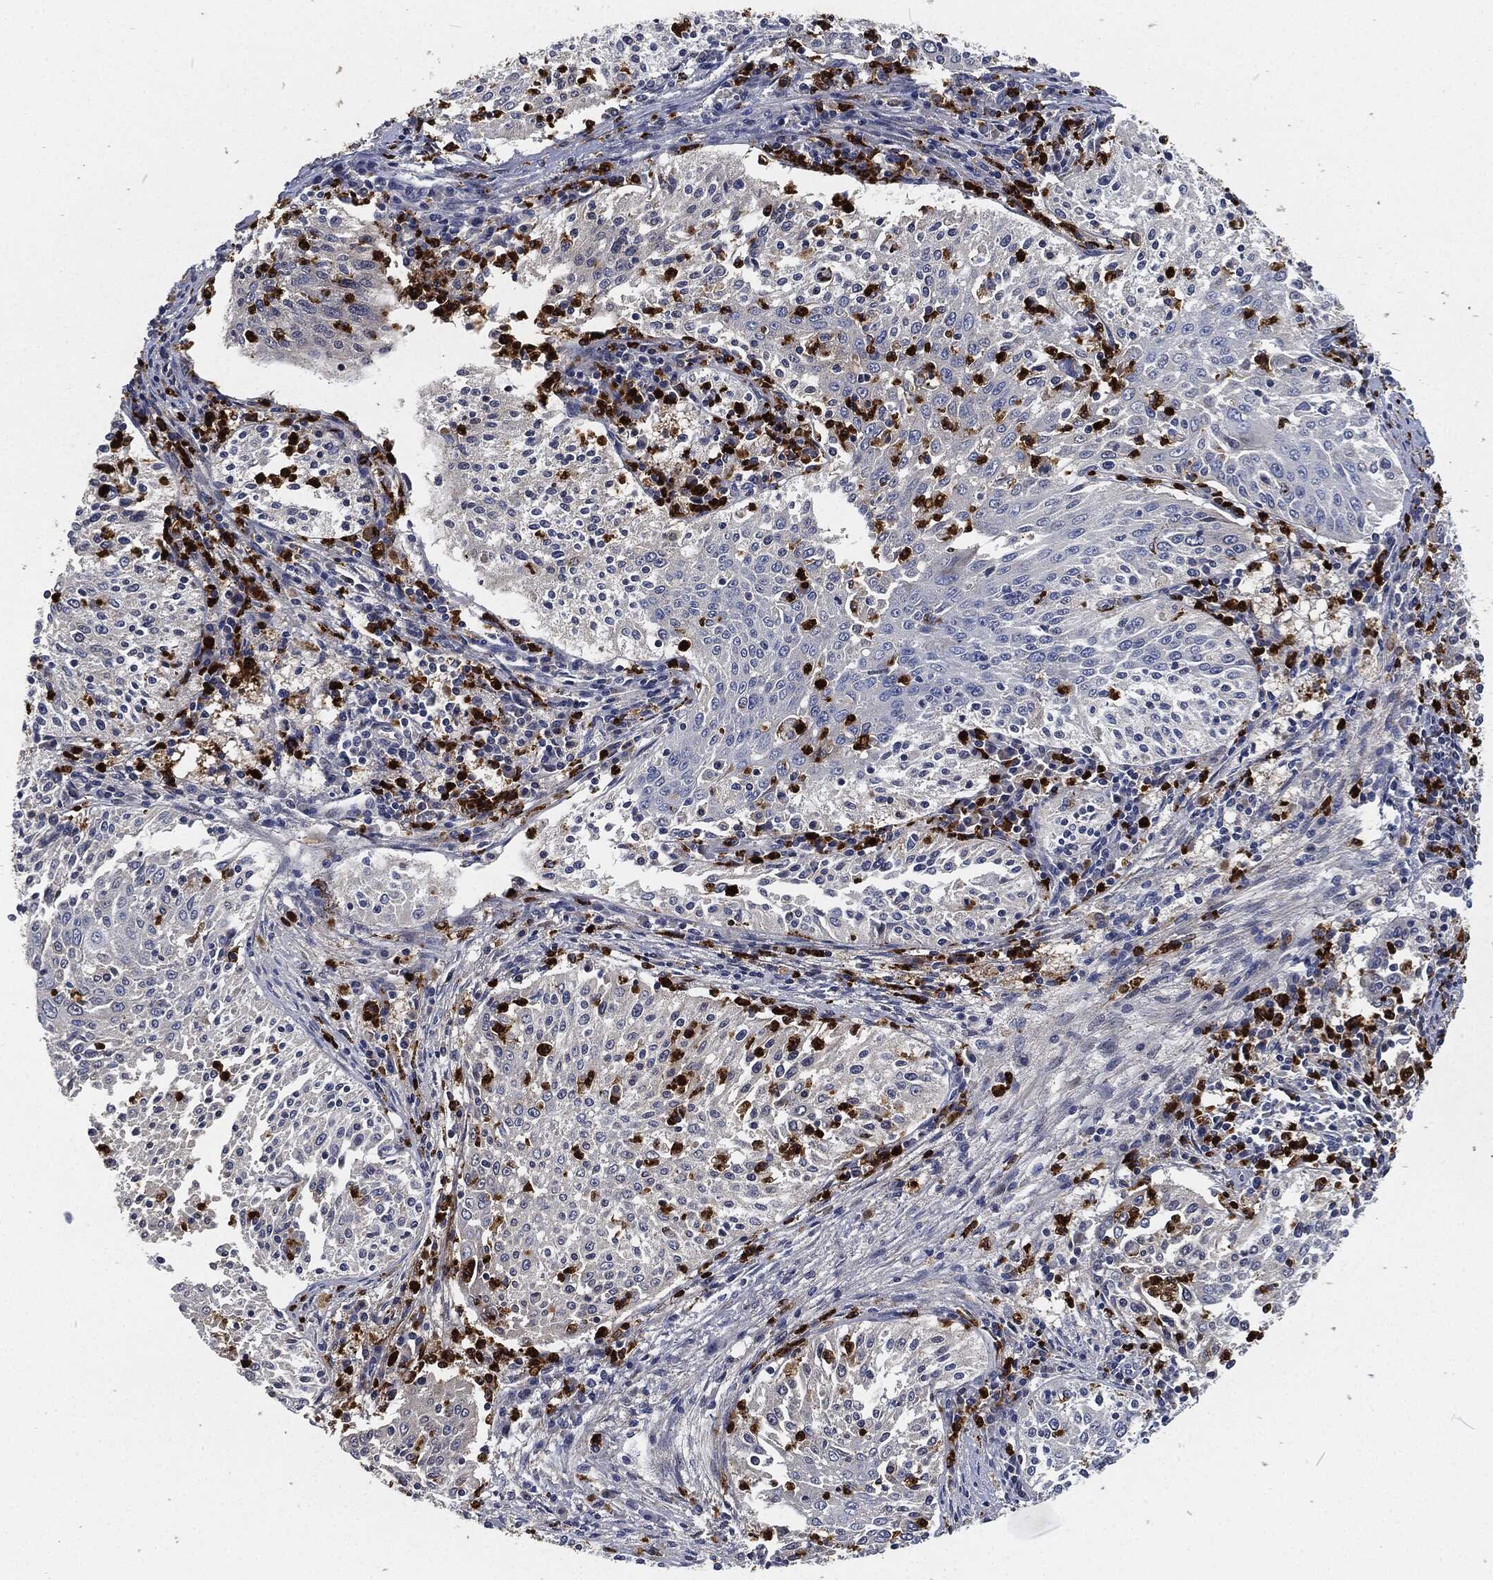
{"staining": {"intensity": "negative", "quantity": "none", "location": "none"}, "tissue": "cervical cancer", "cell_type": "Tumor cells", "image_type": "cancer", "snomed": [{"axis": "morphology", "description": "Squamous cell carcinoma, NOS"}, {"axis": "topography", "description": "Cervix"}], "caption": "Immunohistochemical staining of cervical cancer exhibits no significant positivity in tumor cells.", "gene": "MPO", "patient": {"sex": "female", "age": 41}}